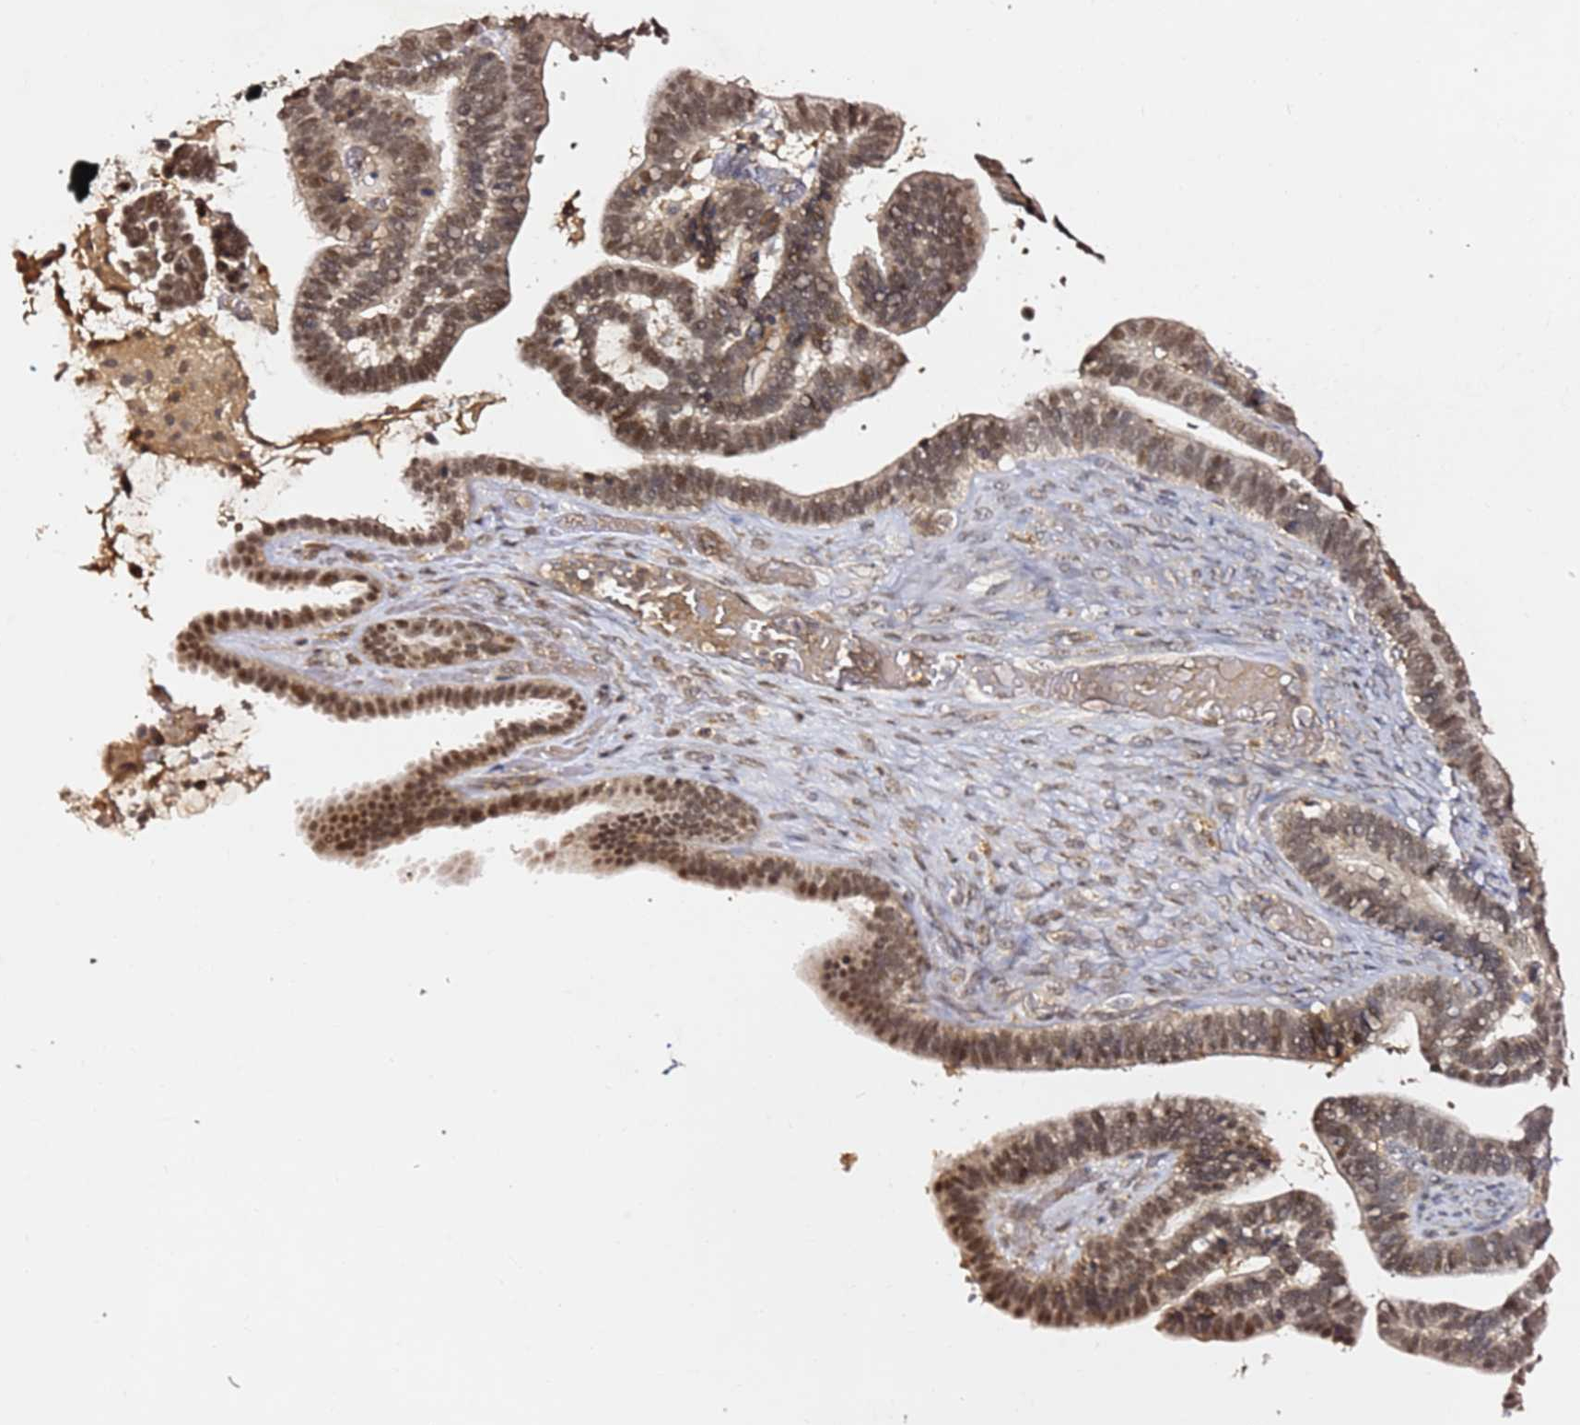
{"staining": {"intensity": "moderate", "quantity": ">75%", "location": "nuclear"}, "tissue": "ovarian cancer", "cell_type": "Tumor cells", "image_type": "cancer", "snomed": [{"axis": "morphology", "description": "Cystadenocarcinoma, serous, NOS"}, {"axis": "topography", "description": "Ovary"}], "caption": "Immunohistochemical staining of ovarian cancer (serous cystadenocarcinoma) demonstrates medium levels of moderate nuclear expression in approximately >75% of tumor cells. (DAB (3,3'-diaminobenzidine) IHC with brightfield microscopy, high magnification).", "gene": "OR5V1", "patient": {"sex": "female", "age": 56}}